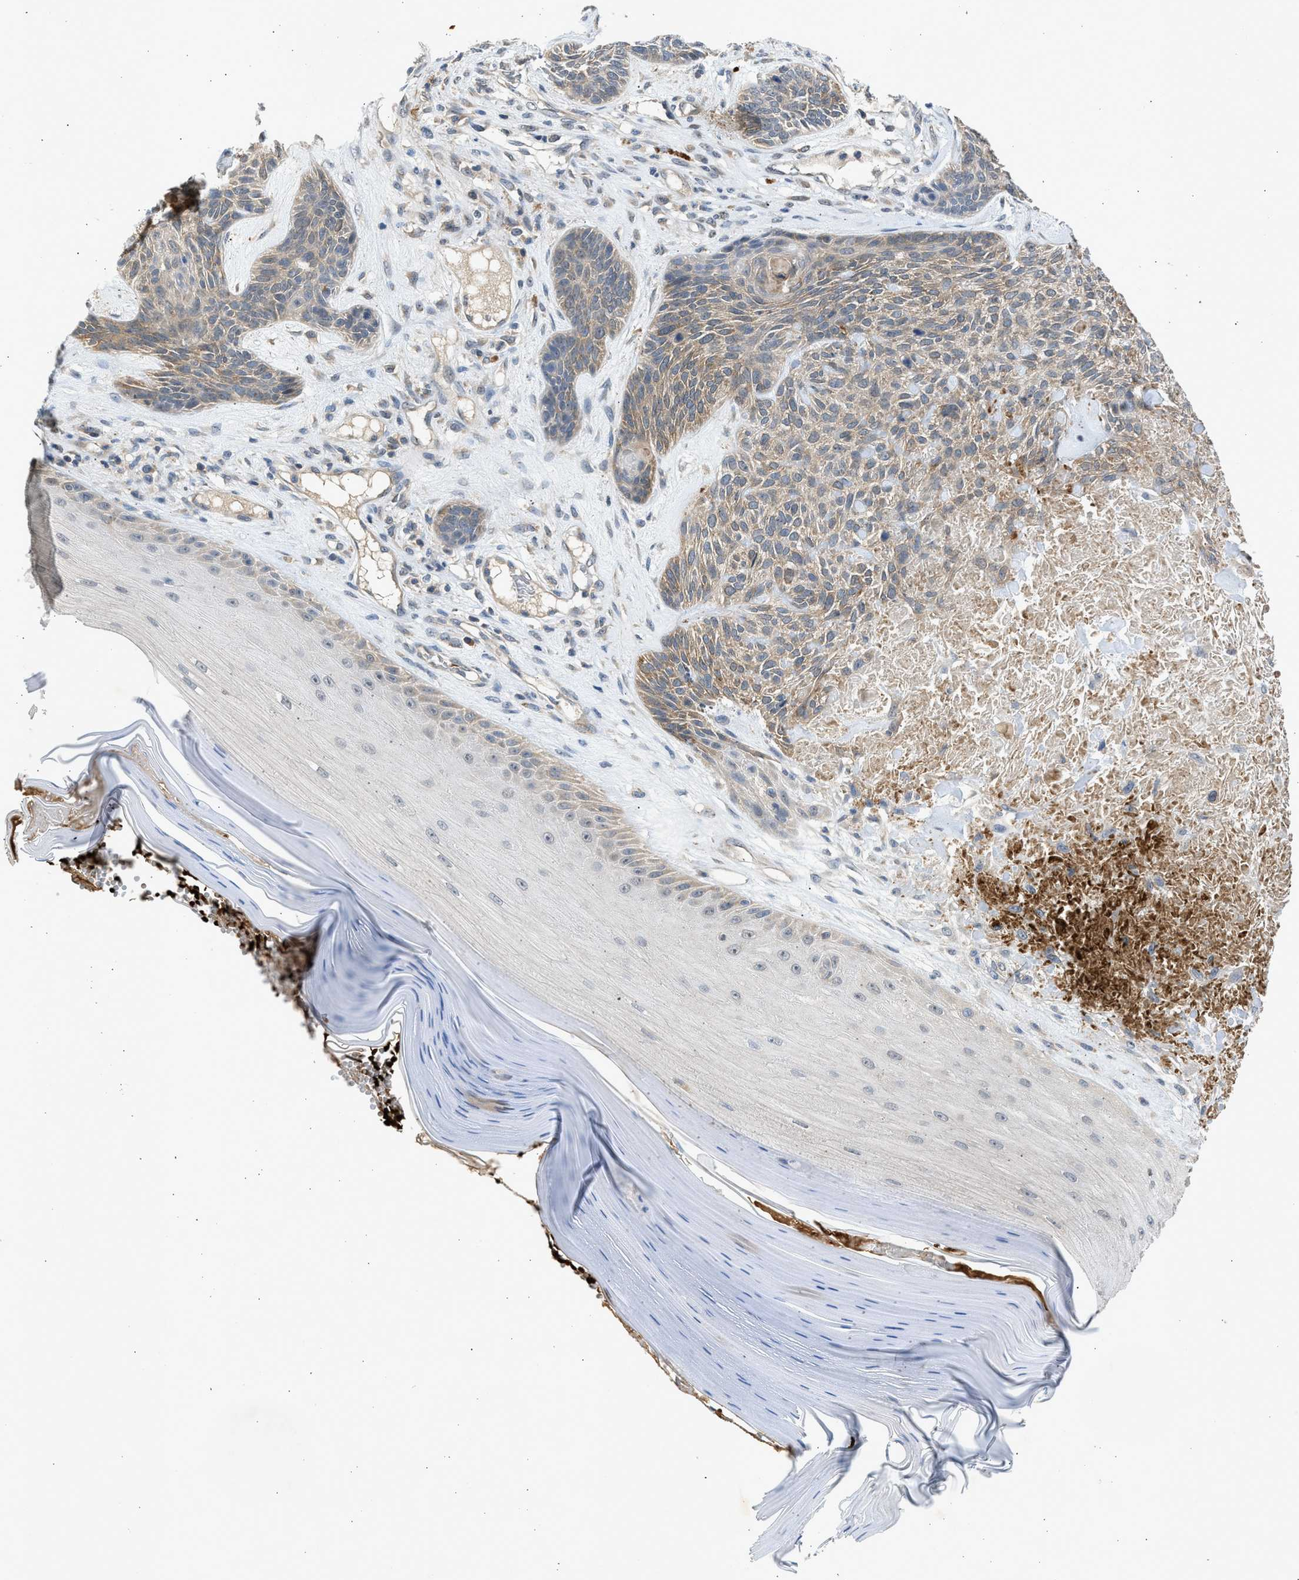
{"staining": {"intensity": "weak", "quantity": ">75%", "location": "cytoplasmic/membranous"}, "tissue": "skin cancer", "cell_type": "Tumor cells", "image_type": "cancer", "snomed": [{"axis": "morphology", "description": "Basal cell carcinoma"}, {"axis": "topography", "description": "Skin"}], "caption": "Immunohistochemical staining of human skin cancer shows low levels of weak cytoplasmic/membranous expression in approximately >75% of tumor cells.", "gene": "MAPK7", "patient": {"sex": "male", "age": 55}}